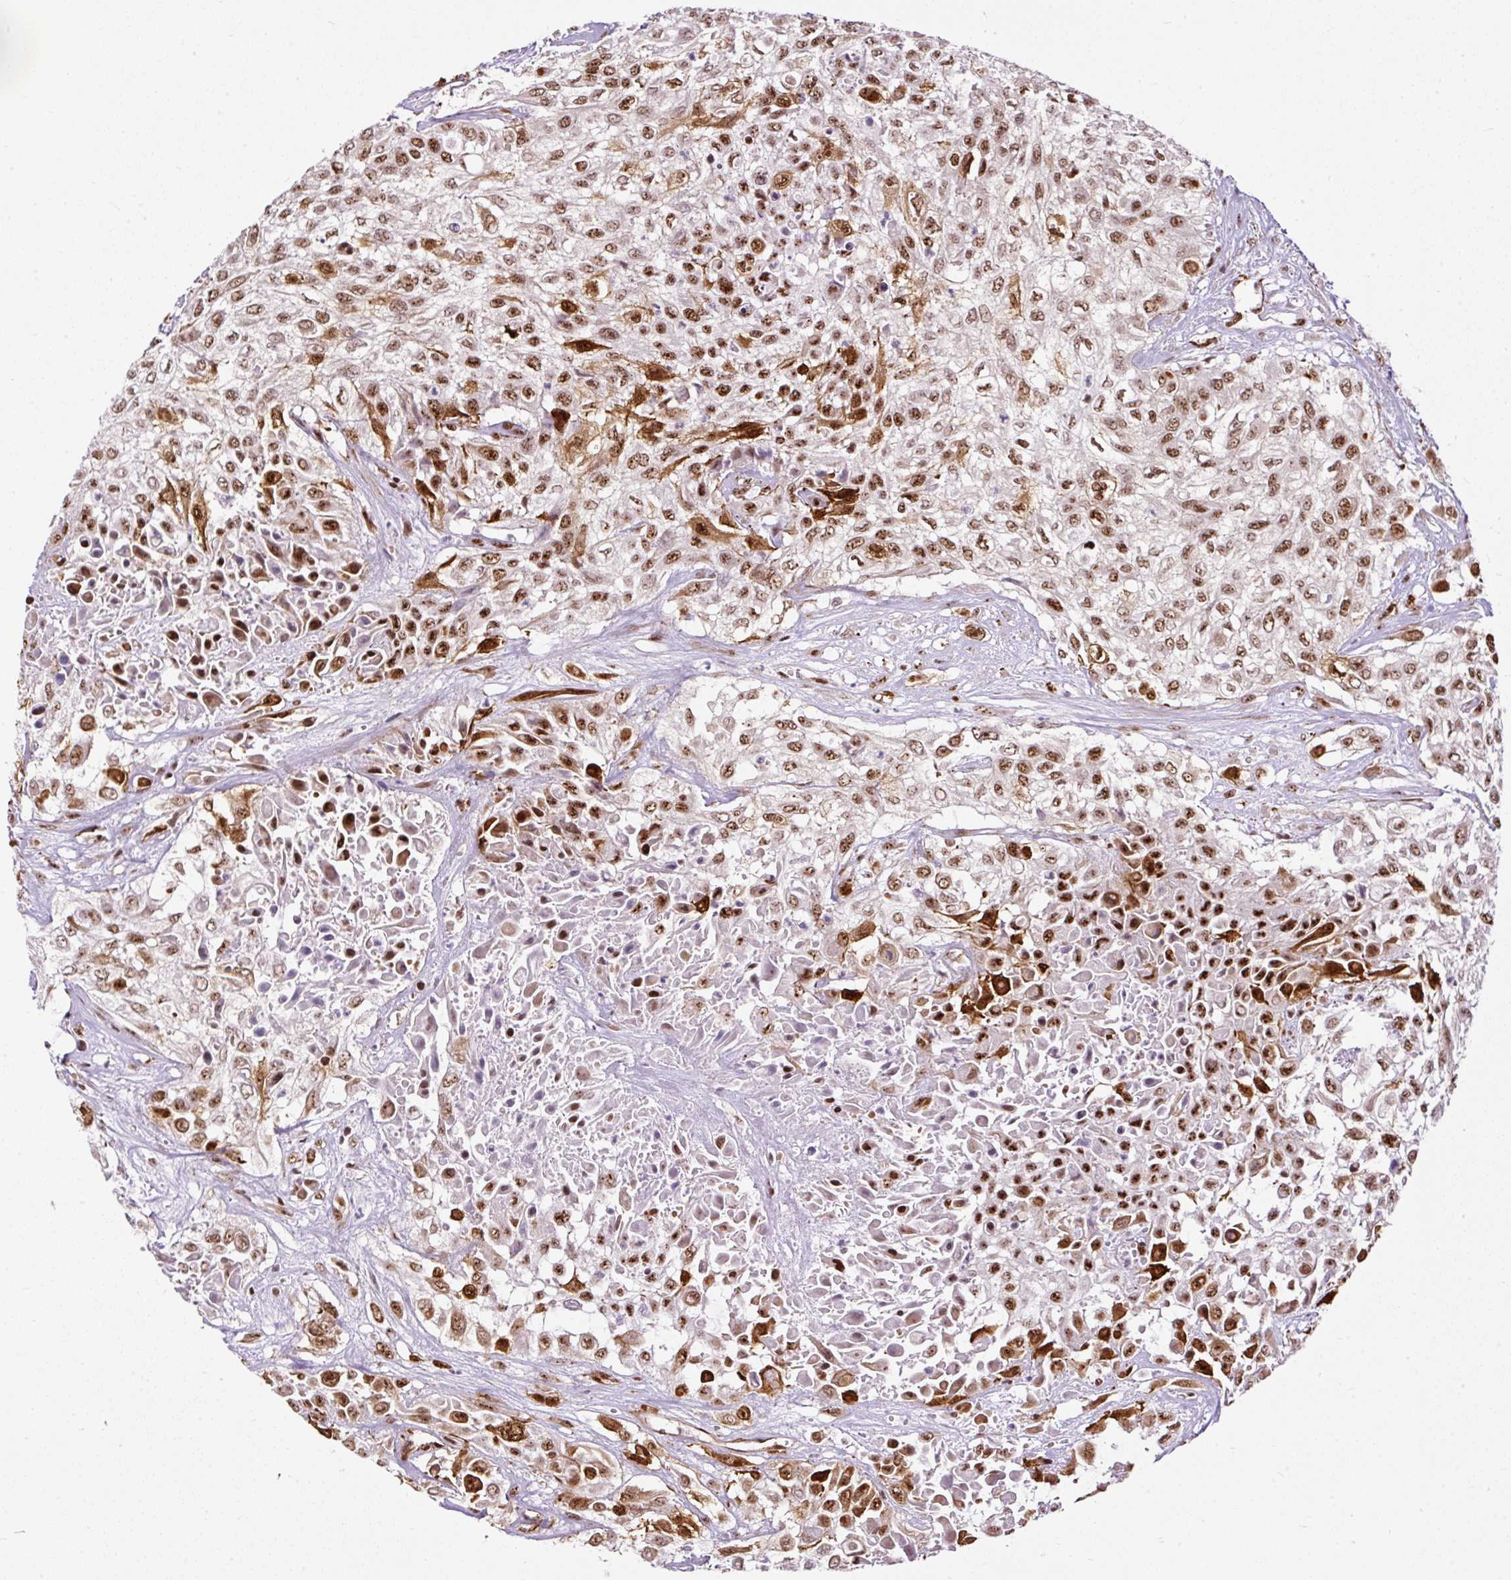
{"staining": {"intensity": "moderate", "quantity": ">75%", "location": "nuclear"}, "tissue": "urothelial cancer", "cell_type": "Tumor cells", "image_type": "cancer", "snomed": [{"axis": "morphology", "description": "Urothelial carcinoma, High grade"}, {"axis": "topography", "description": "Urinary bladder"}], "caption": "Moderate nuclear protein staining is identified in about >75% of tumor cells in high-grade urothelial carcinoma.", "gene": "LUC7L2", "patient": {"sex": "male", "age": 57}}